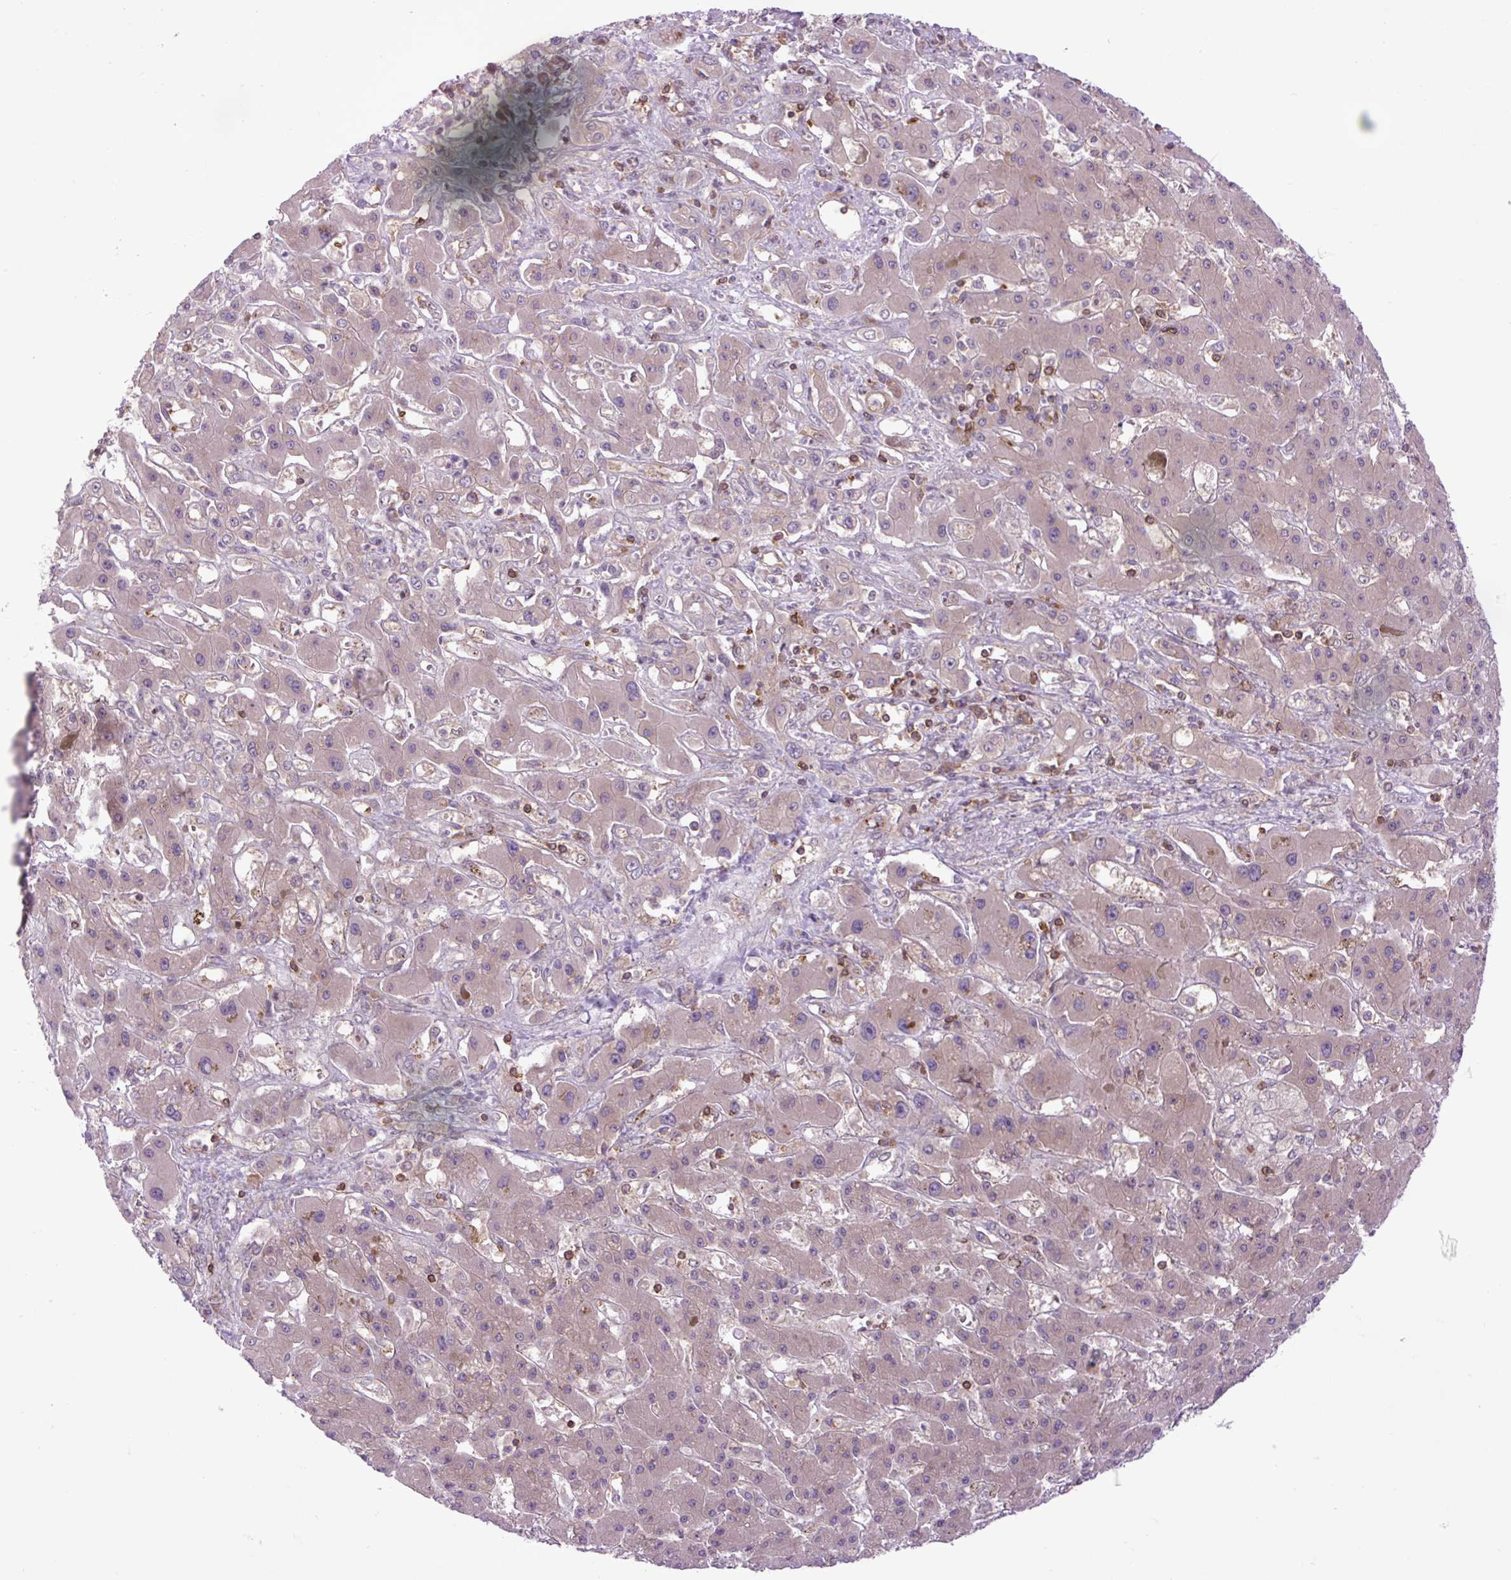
{"staining": {"intensity": "moderate", "quantity": "25%-75%", "location": "cytoplasmic/membranous,nuclear"}, "tissue": "liver cancer", "cell_type": "Tumor cells", "image_type": "cancer", "snomed": [{"axis": "morphology", "description": "Cholangiocarcinoma"}, {"axis": "topography", "description": "Liver"}], "caption": "Protein expression by immunohistochemistry (IHC) reveals moderate cytoplasmic/membranous and nuclear staining in about 25%-75% of tumor cells in cholangiocarcinoma (liver).", "gene": "PLCG1", "patient": {"sex": "male", "age": 67}}